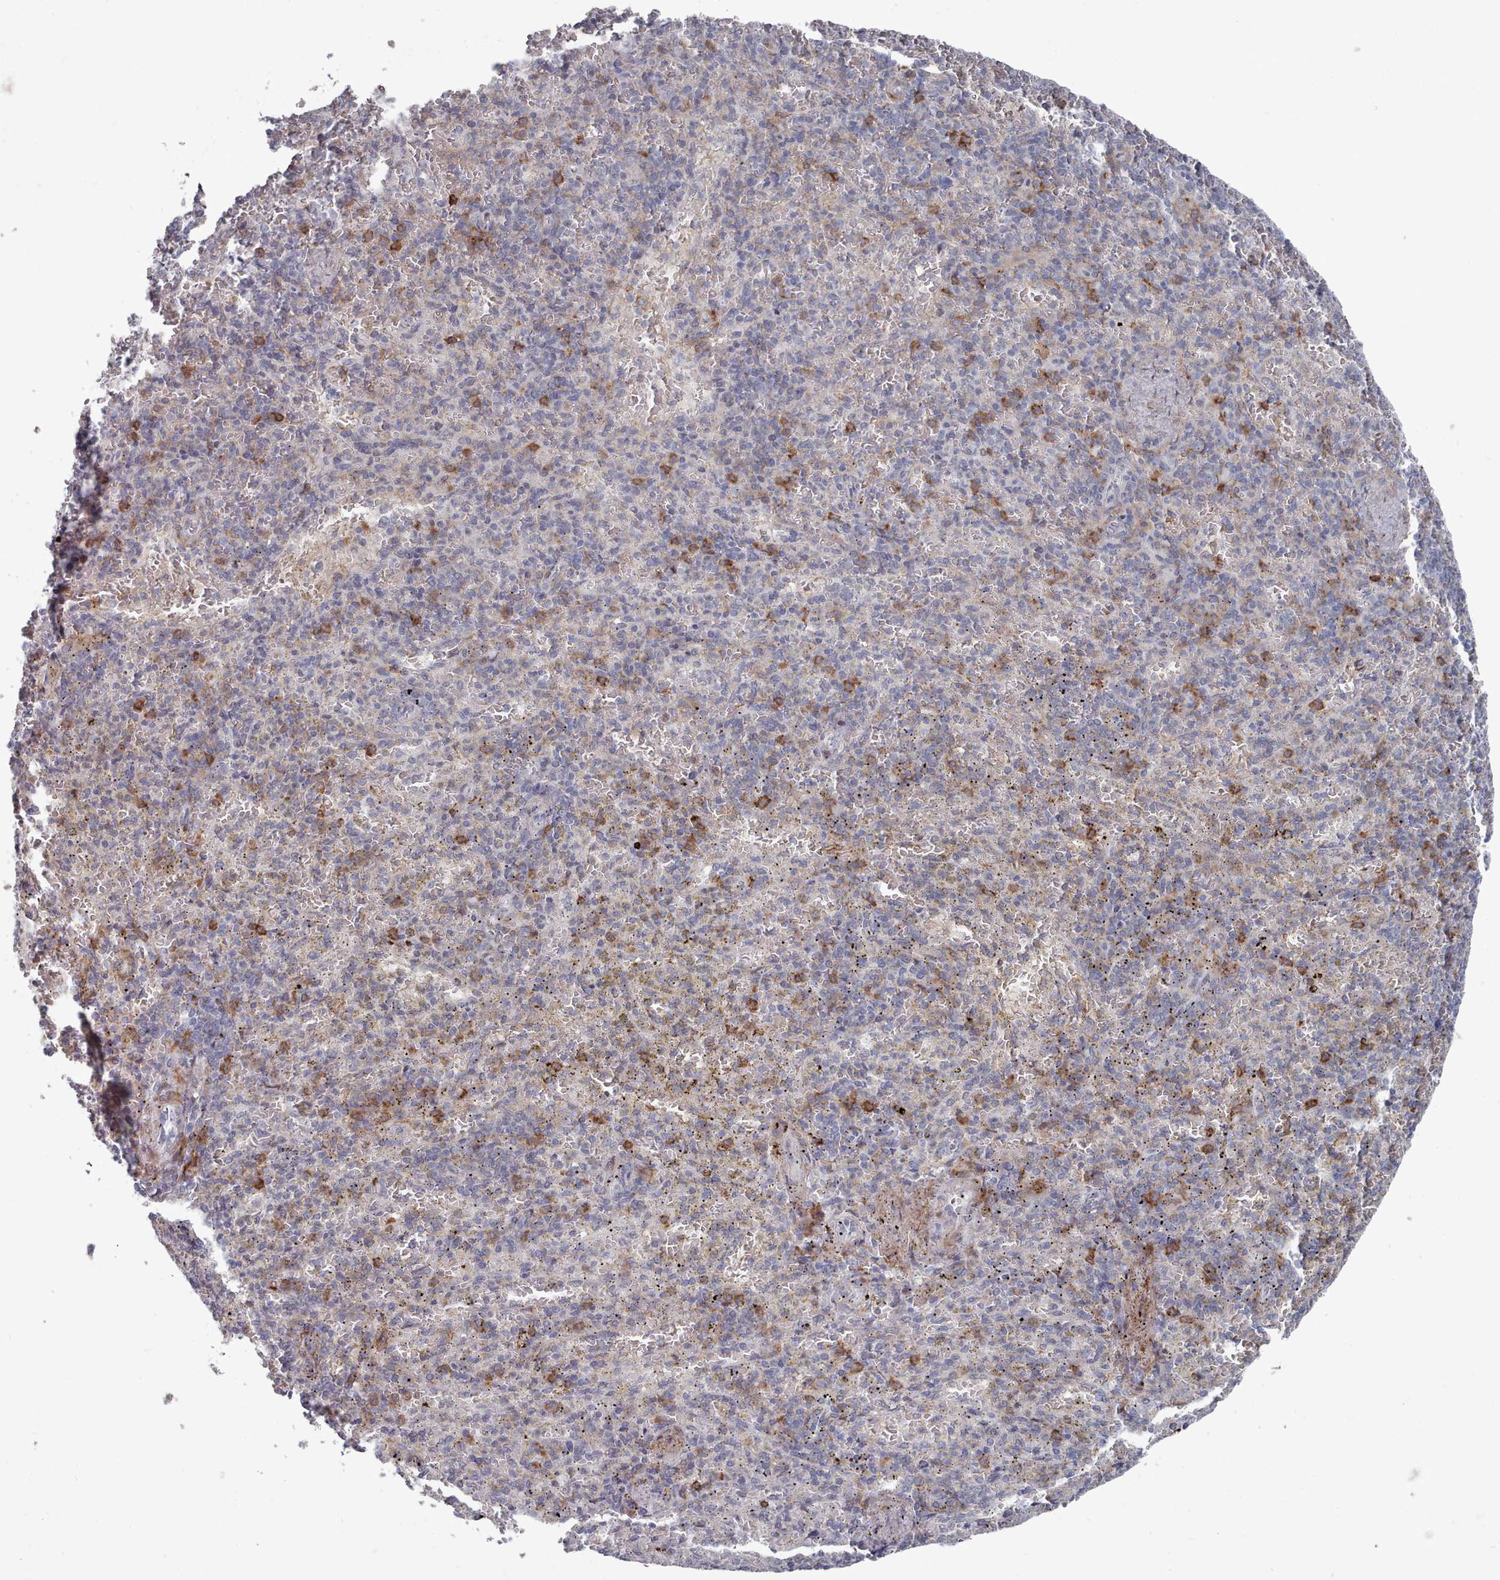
{"staining": {"intensity": "moderate", "quantity": "<25%", "location": "cytoplasmic/membranous"}, "tissue": "spleen", "cell_type": "Cells in red pulp", "image_type": "normal", "snomed": [{"axis": "morphology", "description": "Normal tissue, NOS"}, {"axis": "topography", "description": "Spleen"}], "caption": "This is a photomicrograph of immunohistochemistry (IHC) staining of unremarkable spleen, which shows moderate expression in the cytoplasmic/membranous of cells in red pulp.", "gene": "COL8A2", "patient": {"sex": "female", "age": 74}}